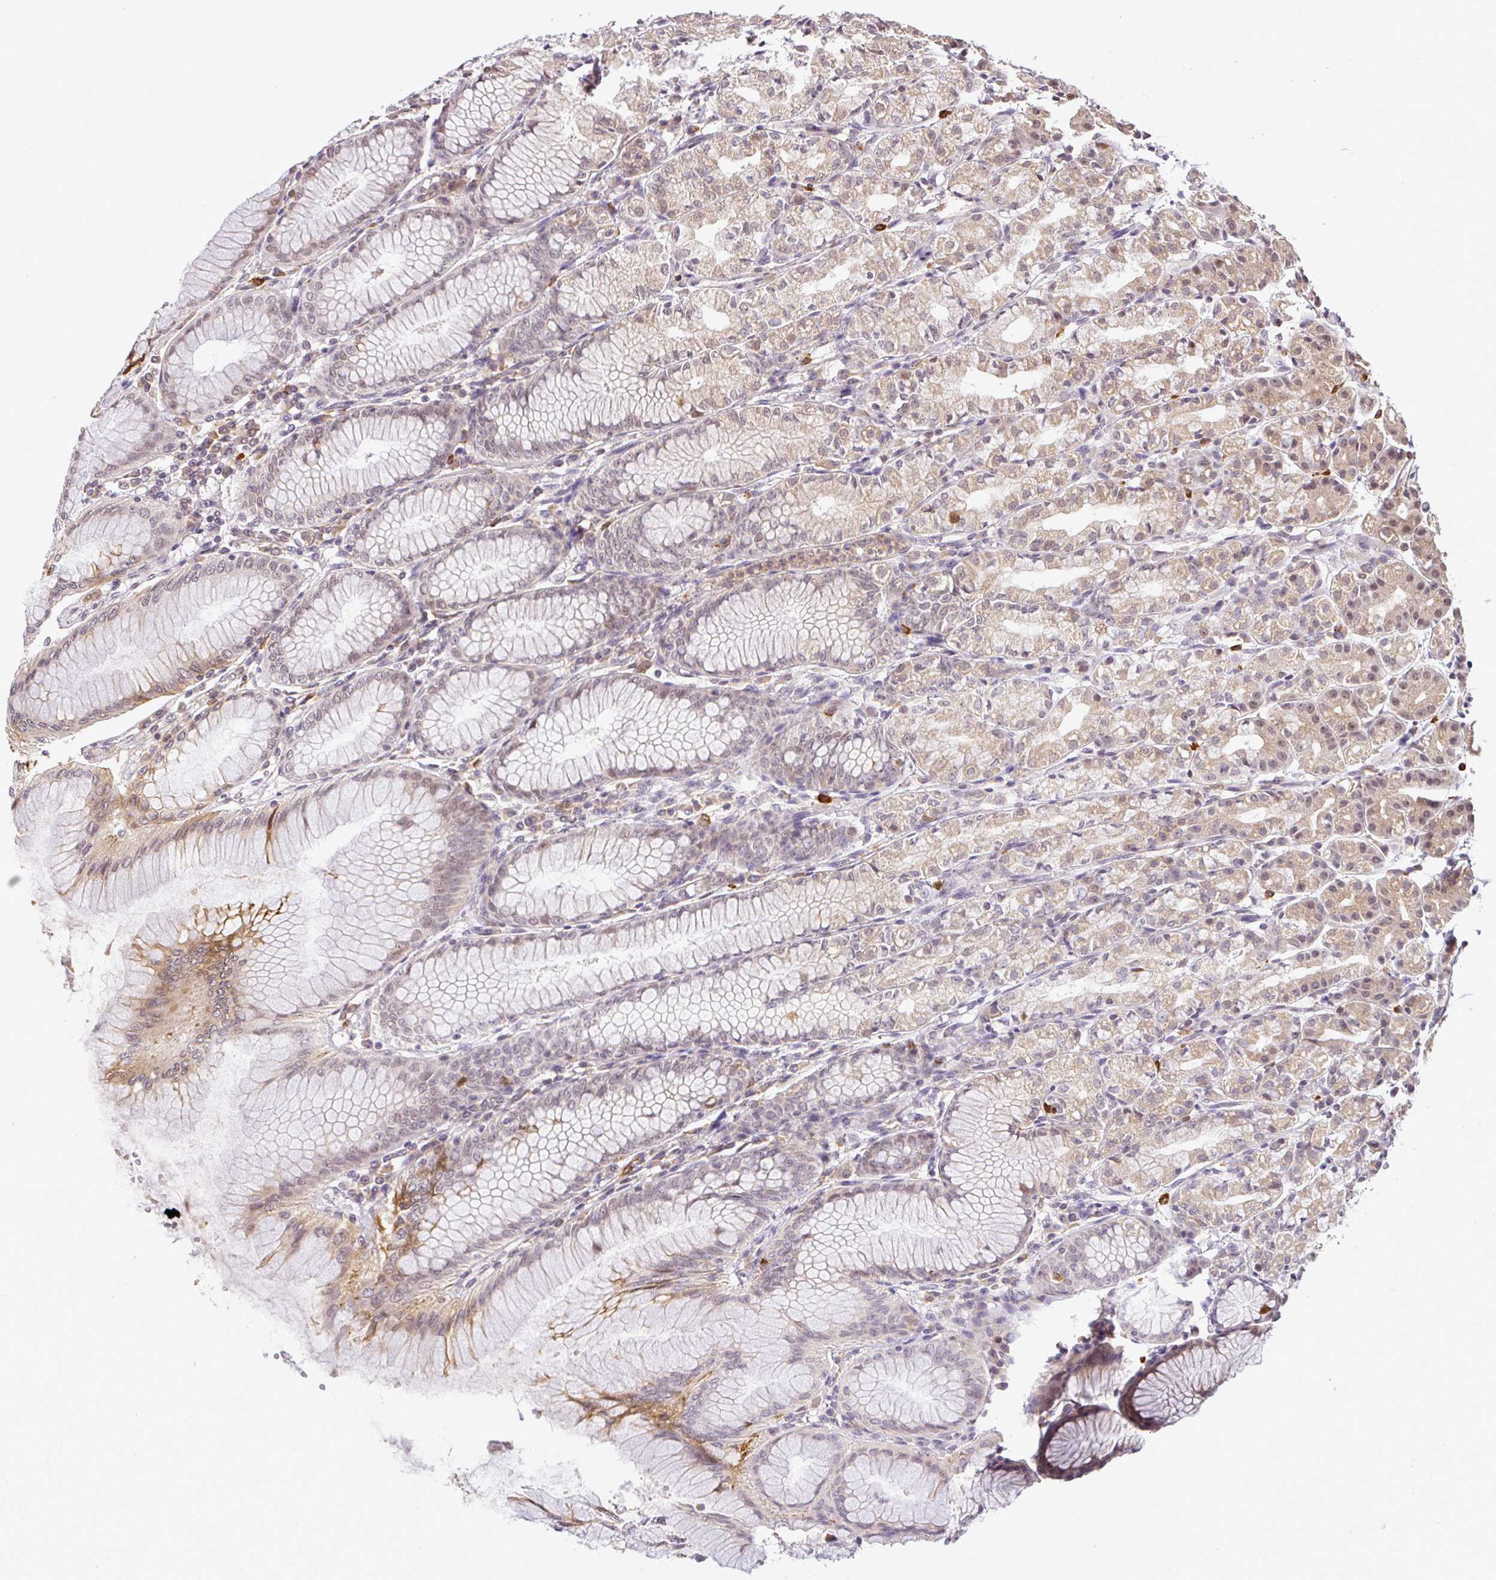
{"staining": {"intensity": "weak", "quantity": ">75%", "location": "cytoplasmic/membranous"}, "tissue": "stomach", "cell_type": "Glandular cells", "image_type": "normal", "snomed": [{"axis": "morphology", "description": "Normal tissue, NOS"}, {"axis": "topography", "description": "Stomach"}], "caption": "Brown immunohistochemical staining in normal stomach displays weak cytoplasmic/membranous expression in about >75% of glandular cells. Using DAB (brown) and hematoxylin (blue) stains, captured at high magnification using brightfield microscopy.", "gene": "FAM153A", "patient": {"sex": "female", "age": 57}}